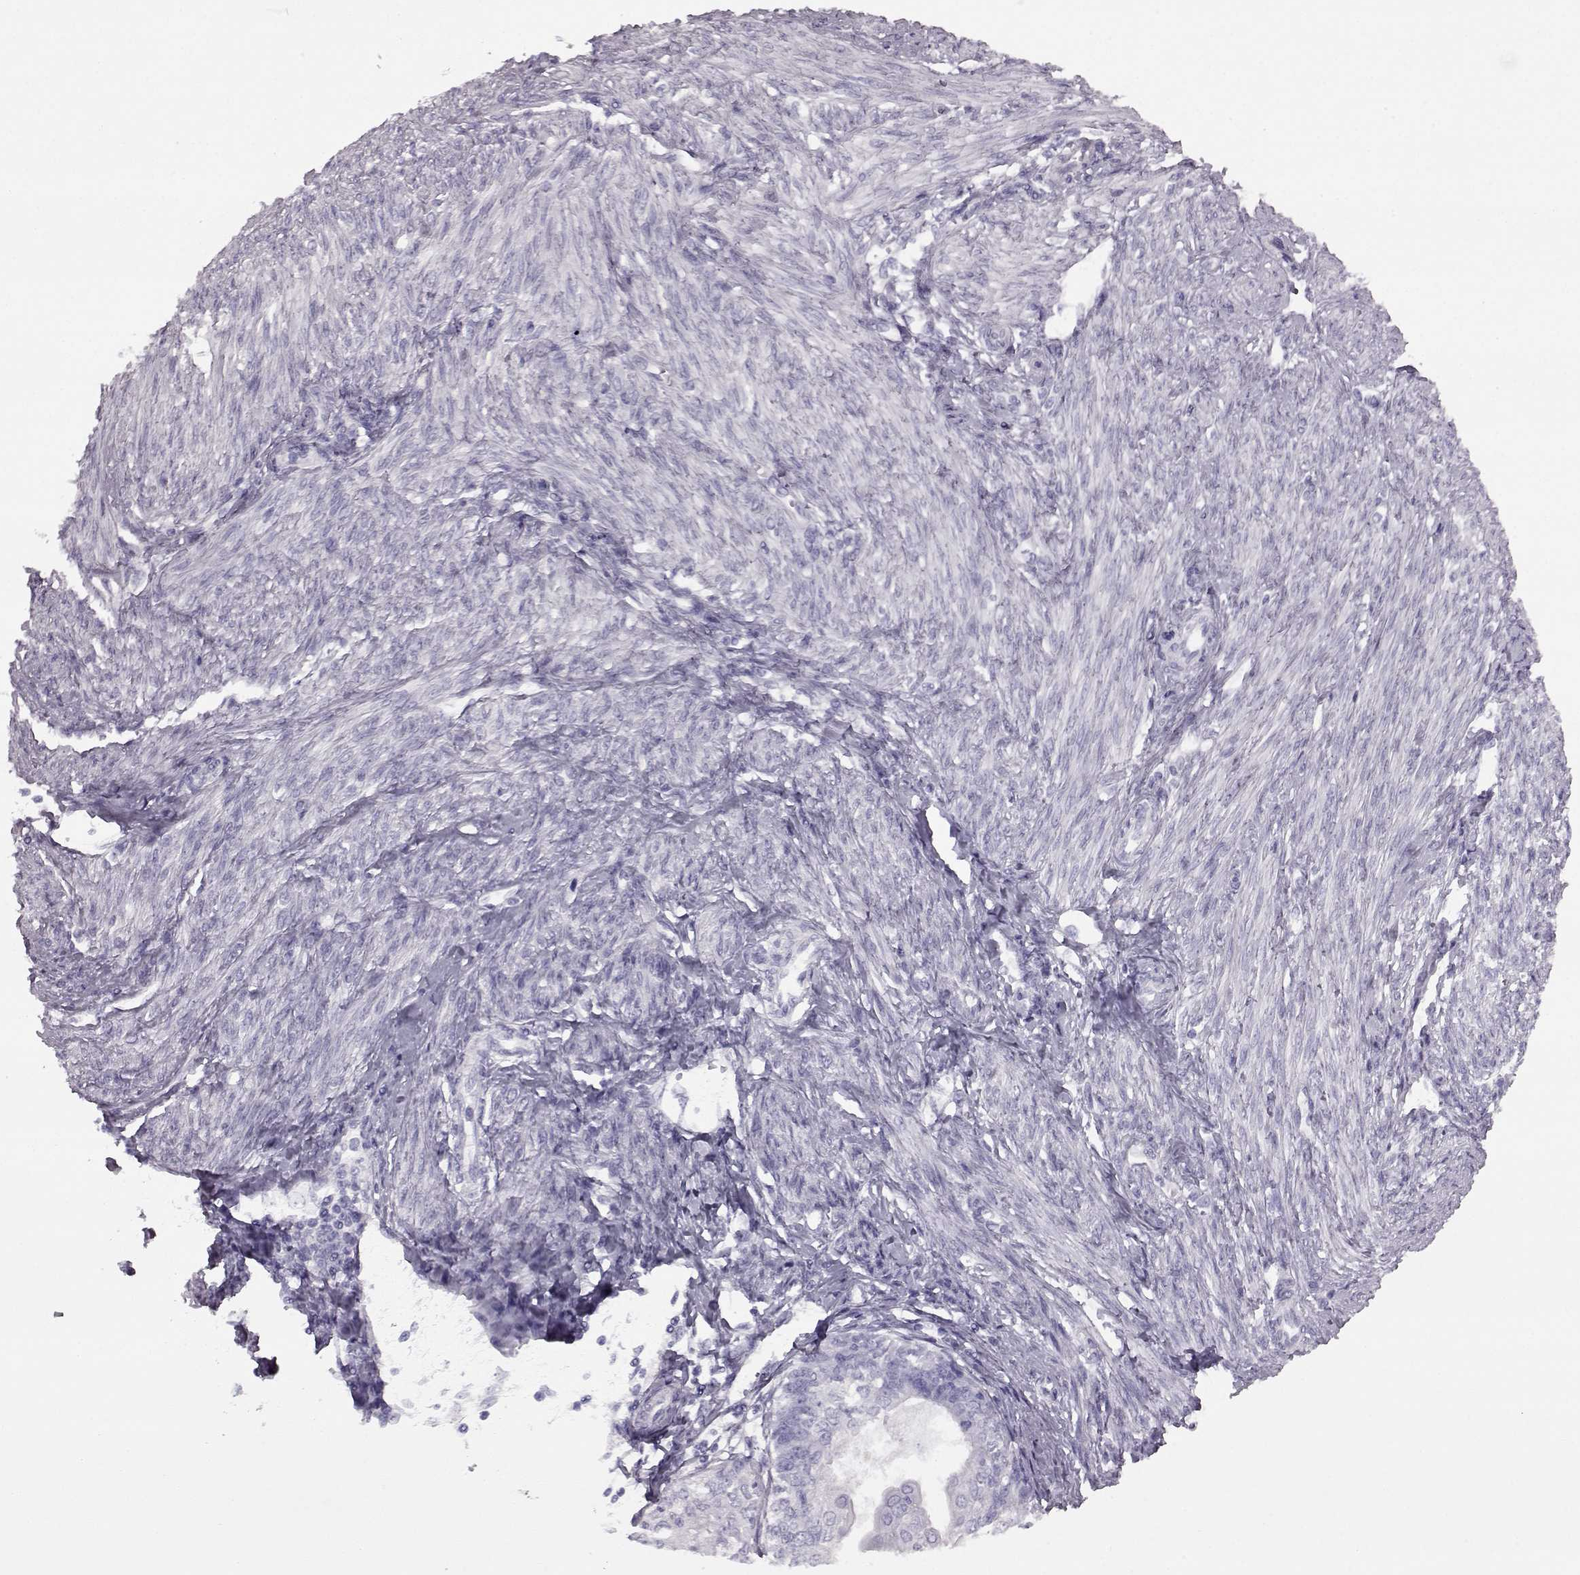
{"staining": {"intensity": "negative", "quantity": "none", "location": "none"}, "tissue": "endometrial cancer", "cell_type": "Tumor cells", "image_type": "cancer", "snomed": [{"axis": "morphology", "description": "Adenocarcinoma, NOS"}, {"axis": "topography", "description": "Endometrium"}], "caption": "DAB (3,3'-diaminobenzidine) immunohistochemical staining of endometrial cancer (adenocarcinoma) shows no significant positivity in tumor cells.", "gene": "PRPH2", "patient": {"sex": "female", "age": 68}}